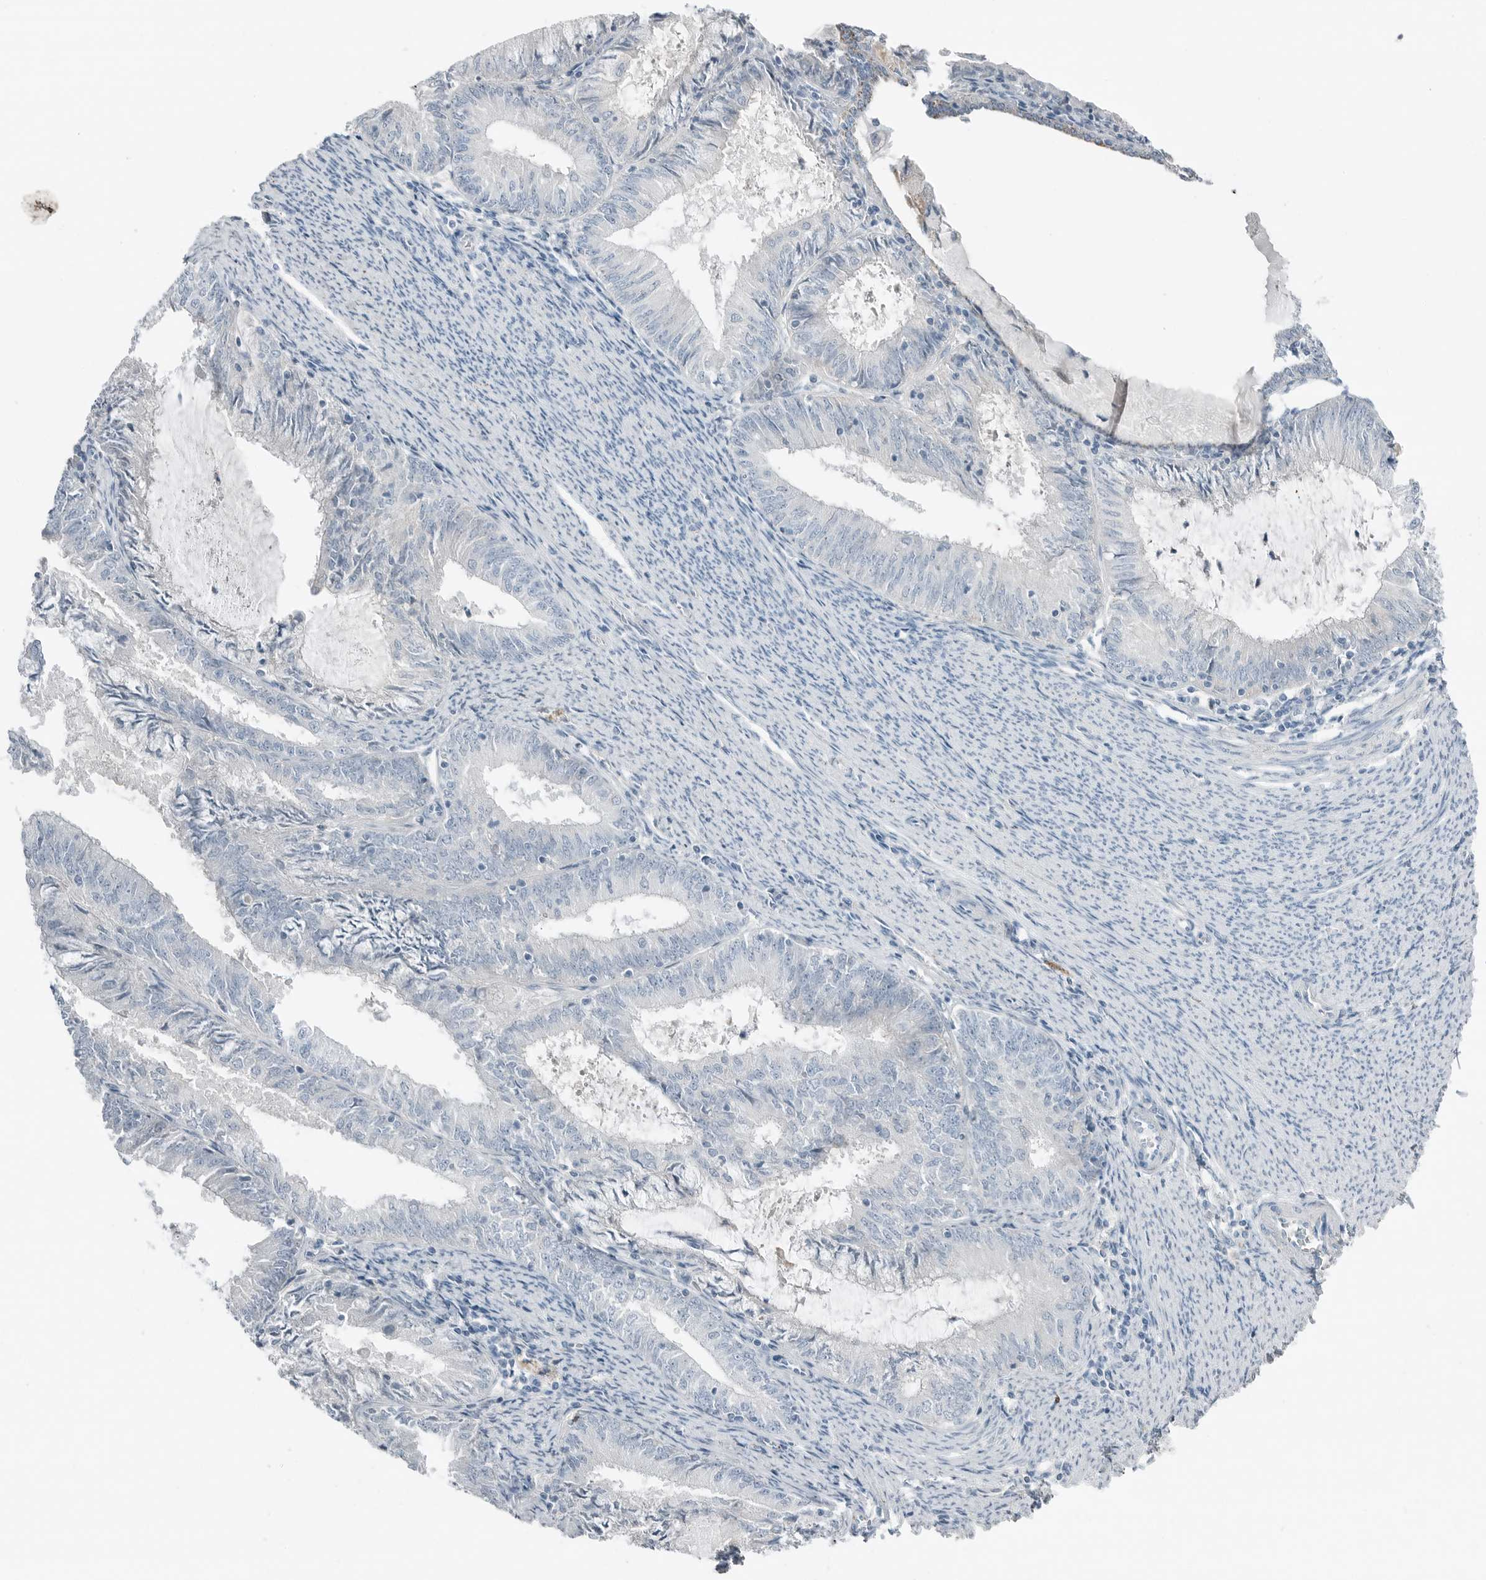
{"staining": {"intensity": "negative", "quantity": "none", "location": "none"}, "tissue": "endometrial cancer", "cell_type": "Tumor cells", "image_type": "cancer", "snomed": [{"axis": "morphology", "description": "Adenocarcinoma, NOS"}, {"axis": "topography", "description": "Endometrium"}], "caption": "DAB immunohistochemical staining of human endometrial cancer displays no significant positivity in tumor cells.", "gene": "SERPINB7", "patient": {"sex": "female", "age": 57}}